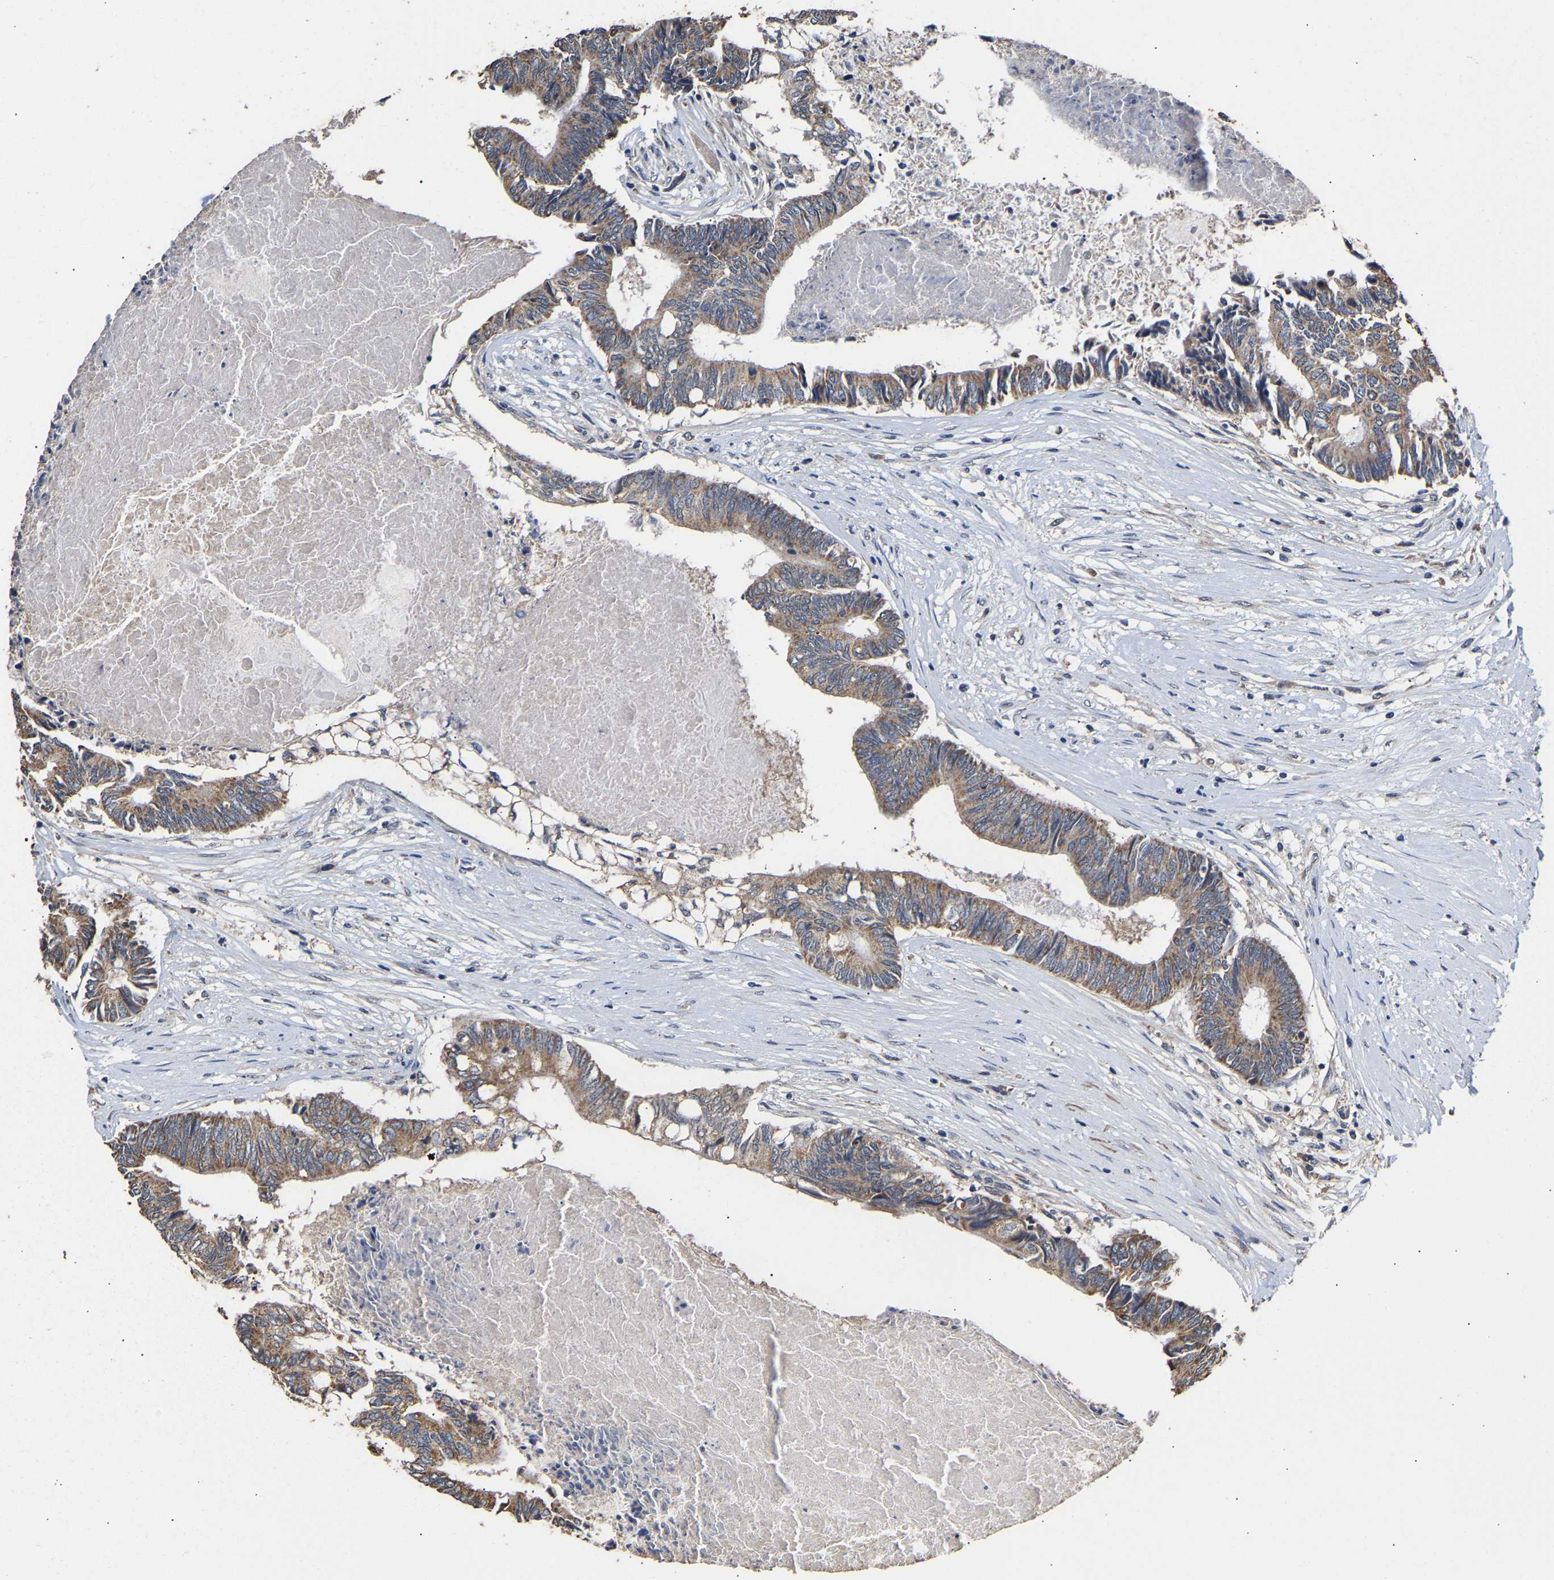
{"staining": {"intensity": "moderate", "quantity": ">75%", "location": "cytoplasmic/membranous"}, "tissue": "colorectal cancer", "cell_type": "Tumor cells", "image_type": "cancer", "snomed": [{"axis": "morphology", "description": "Adenocarcinoma, NOS"}, {"axis": "topography", "description": "Rectum"}], "caption": "Colorectal adenocarcinoma tissue demonstrates moderate cytoplasmic/membranous expression in about >75% of tumor cells", "gene": "ZNF26", "patient": {"sex": "male", "age": 63}}